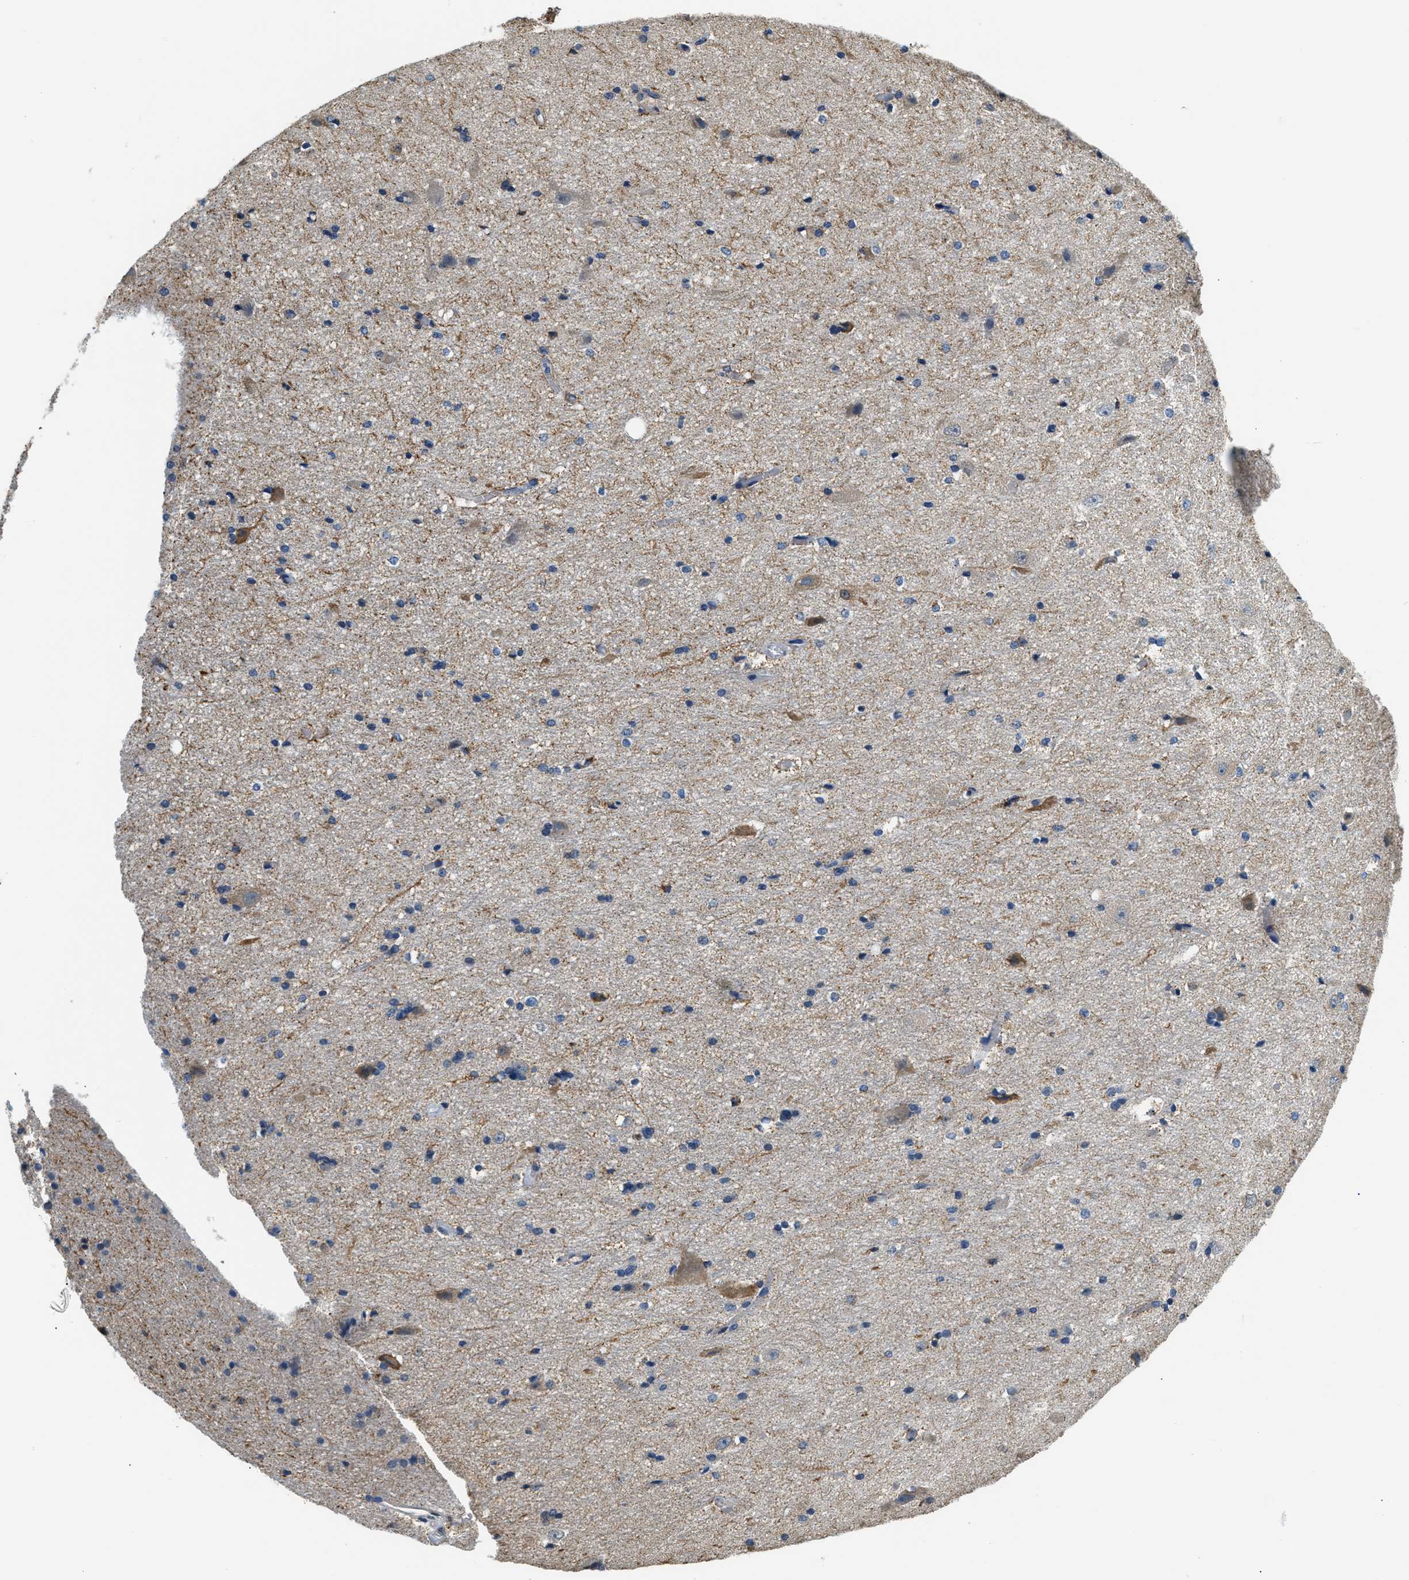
{"staining": {"intensity": "moderate", "quantity": "<25%", "location": "cytoplasmic/membranous"}, "tissue": "hippocampus", "cell_type": "Glial cells", "image_type": "normal", "snomed": [{"axis": "morphology", "description": "Normal tissue, NOS"}, {"axis": "topography", "description": "Hippocampus"}], "caption": "A photomicrograph of hippocampus stained for a protein exhibits moderate cytoplasmic/membranous brown staining in glial cells.", "gene": "PPP2R1B", "patient": {"sex": "female", "age": 19}}